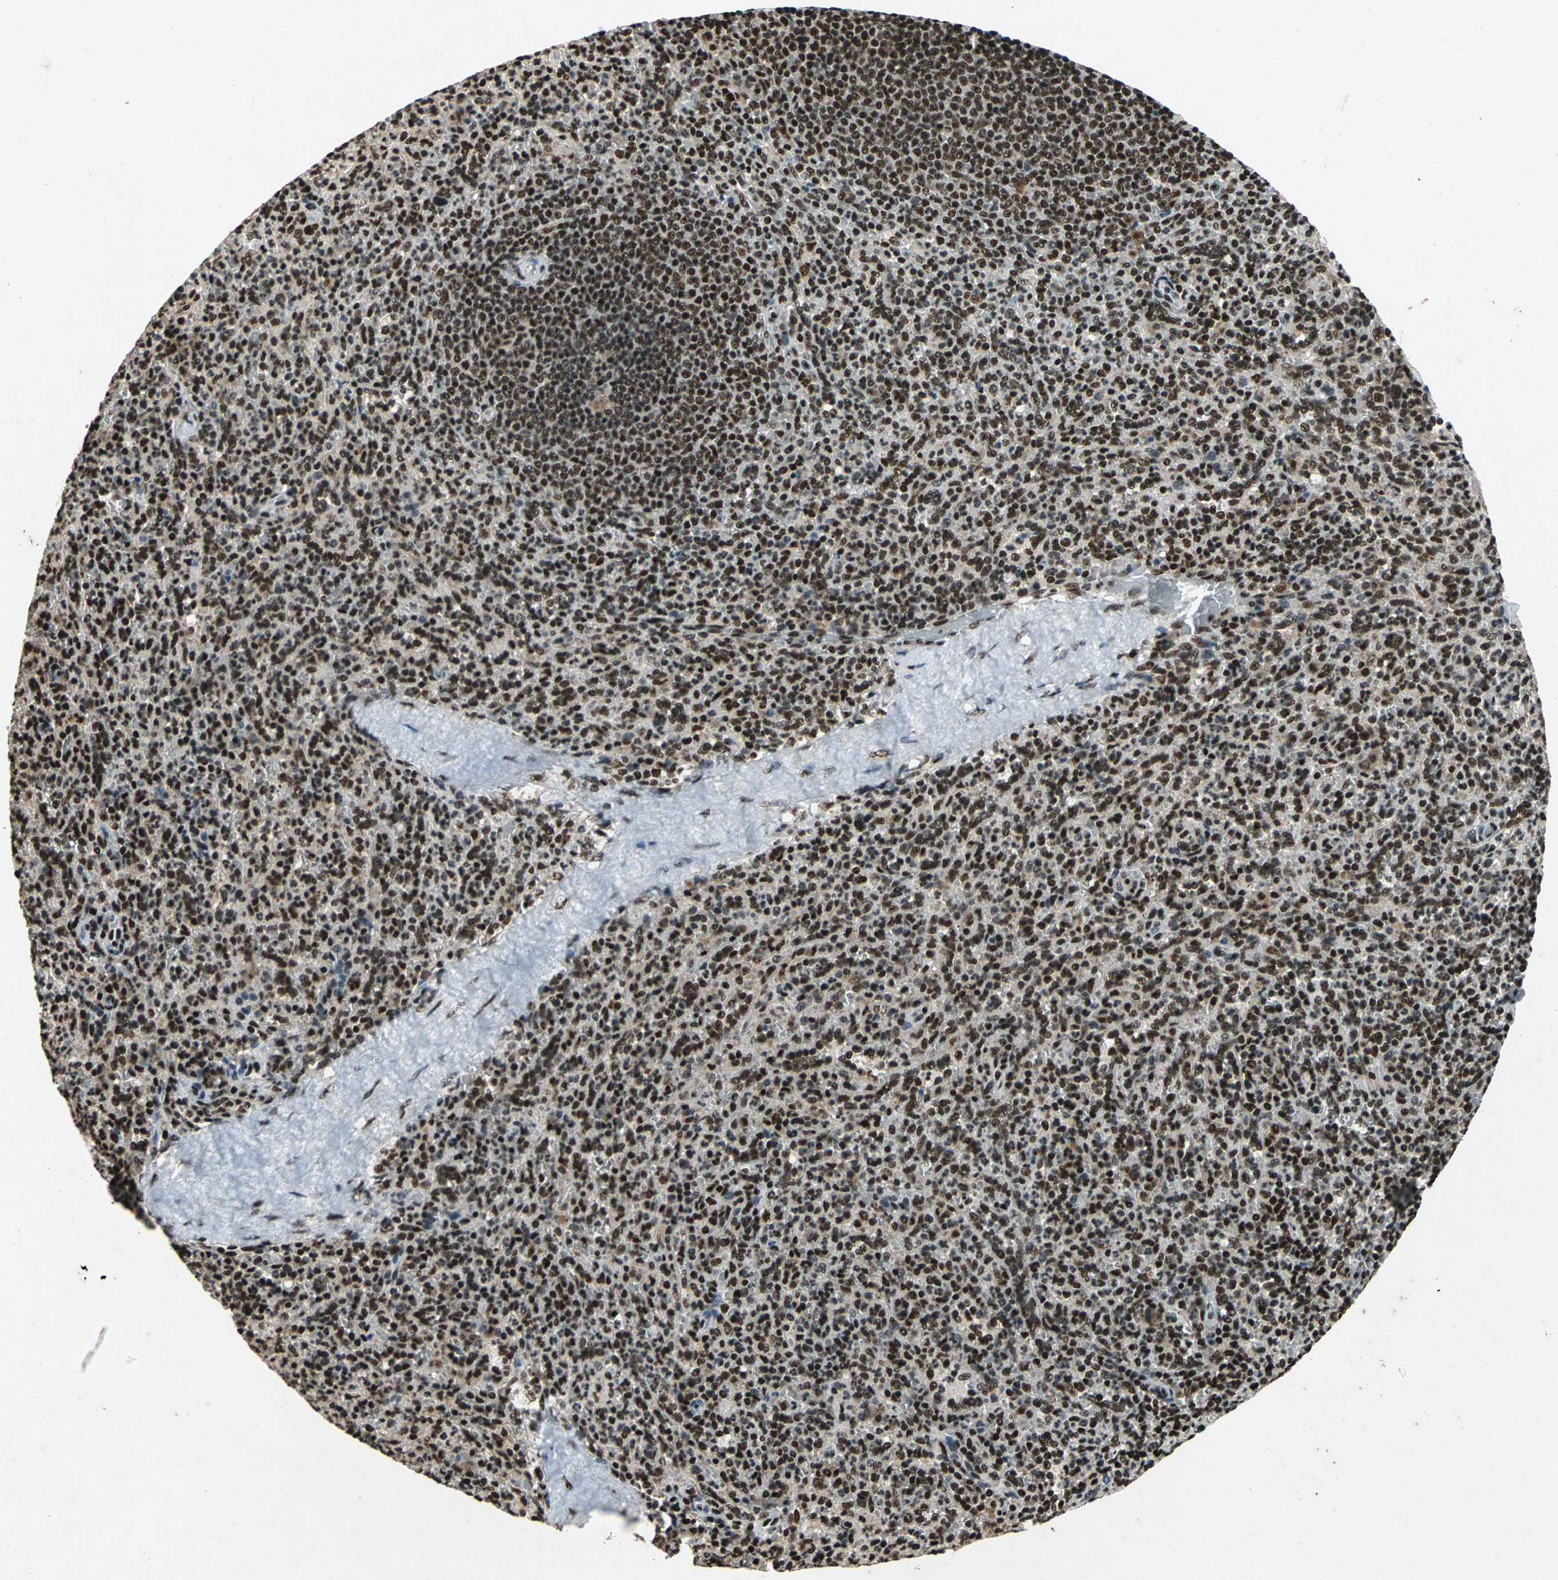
{"staining": {"intensity": "strong", "quantity": ">75%", "location": "nuclear"}, "tissue": "spleen", "cell_type": "Cells in red pulp", "image_type": "normal", "snomed": [{"axis": "morphology", "description": "Normal tissue, NOS"}, {"axis": "topography", "description": "Spleen"}], "caption": "A brown stain labels strong nuclear expression of a protein in cells in red pulp of benign human spleen. (Stains: DAB (3,3'-diaminobenzidine) in brown, nuclei in blue, Microscopy: brightfield microscopy at high magnification).", "gene": "MTA2", "patient": {"sex": "male", "age": 36}}